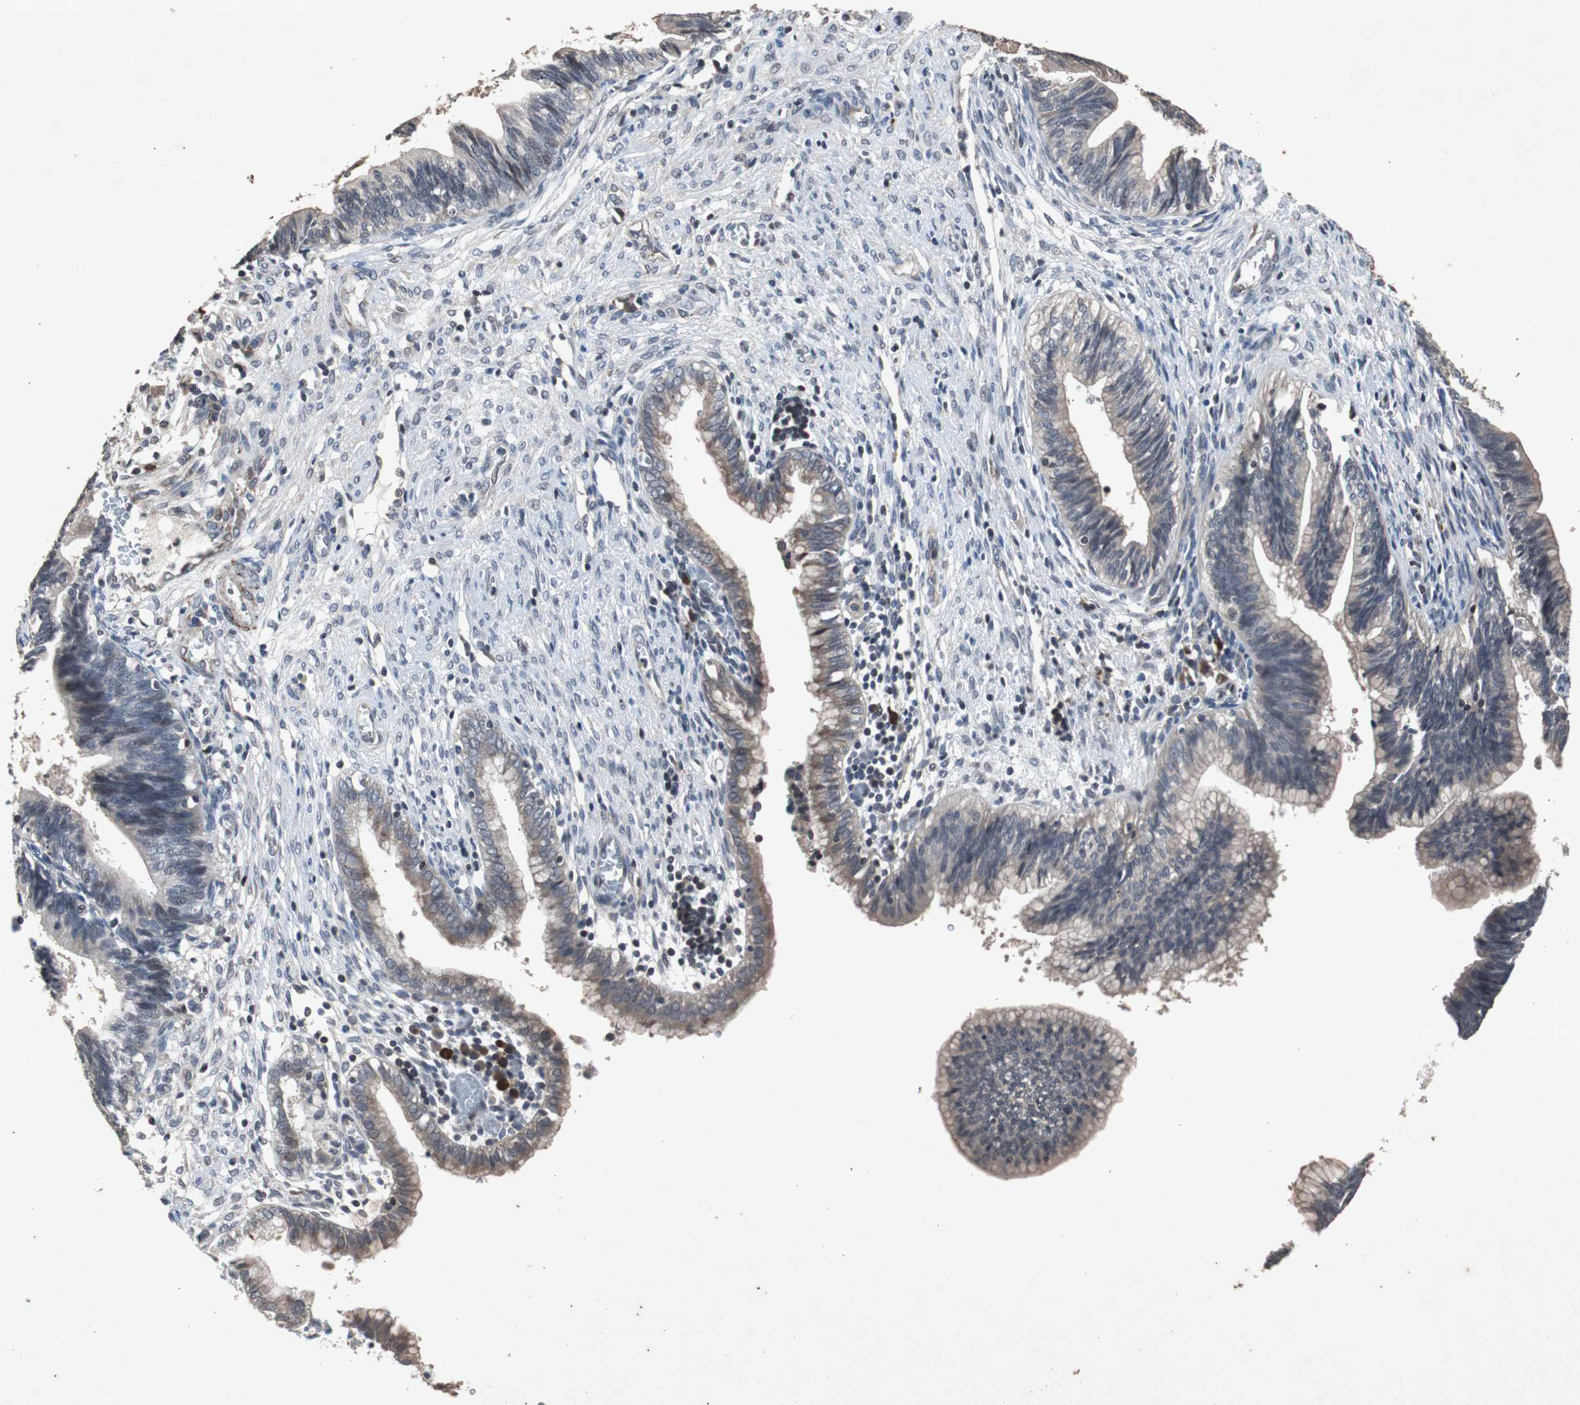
{"staining": {"intensity": "weak", "quantity": ">75%", "location": "cytoplasmic/membranous"}, "tissue": "cervical cancer", "cell_type": "Tumor cells", "image_type": "cancer", "snomed": [{"axis": "morphology", "description": "Adenocarcinoma, NOS"}, {"axis": "topography", "description": "Cervix"}], "caption": "Protein staining demonstrates weak cytoplasmic/membranous positivity in about >75% of tumor cells in cervical adenocarcinoma.", "gene": "CRADD", "patient": {"sex": "female", "age": 44}}